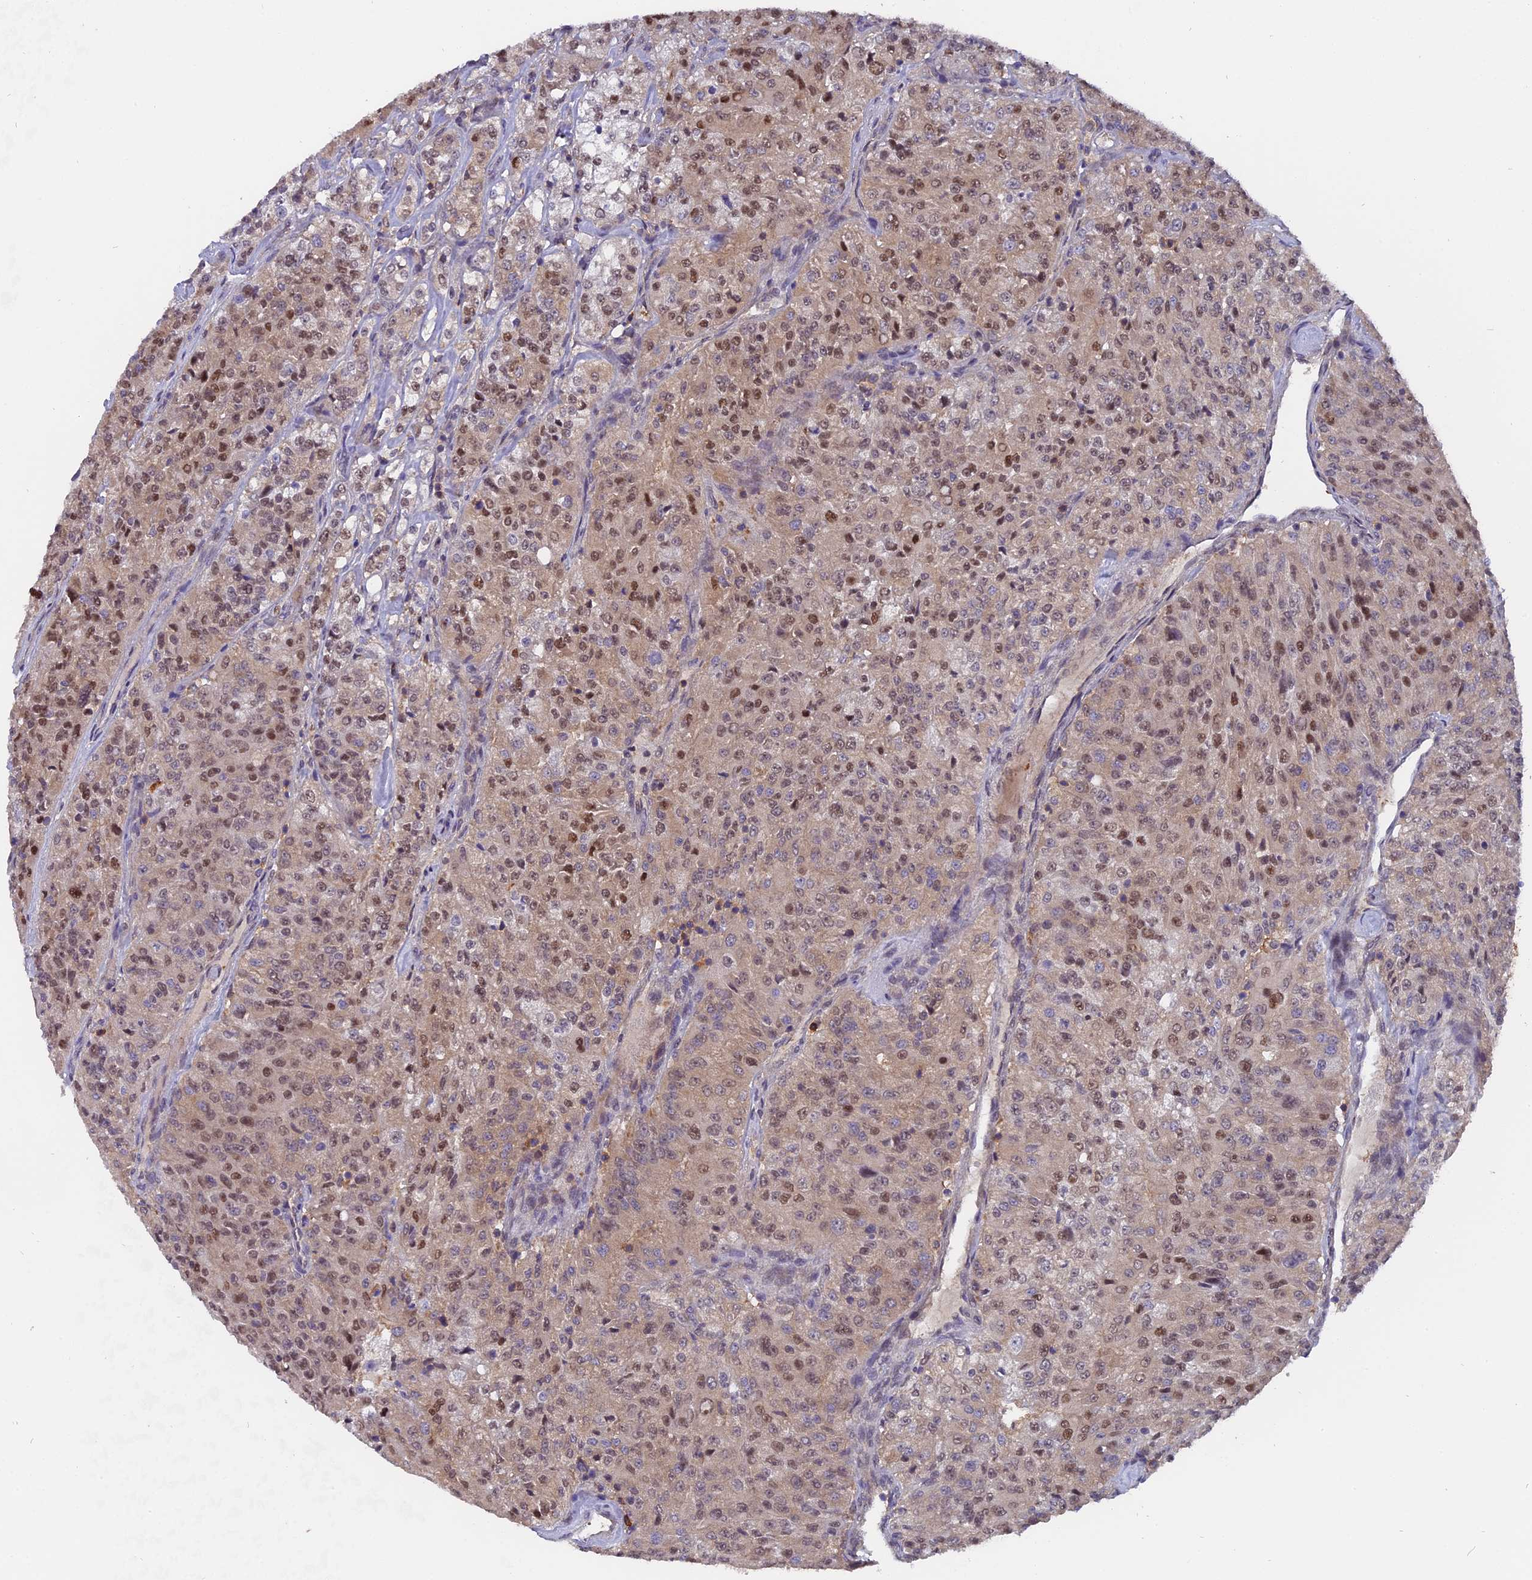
{"staining": {"intensity": "moderate", "quantity": "25%-75%", "location": "nuclear"}, "tissue": "renal cancer", "cell_type": "Tumor cells", "image_type": "cancer", "snomed": [{"axis": "morphology", "description": "Adenocarcinoma, NOS"}, {"axis": "topography", "description": "Kidney"}], "caption": "Tumor cells reveal moderate nuclear expression in approximately 25%-75% of cells in renal cancer.", "gene": "FAM118B", "patient": {"sex": "female", "age": 63}}